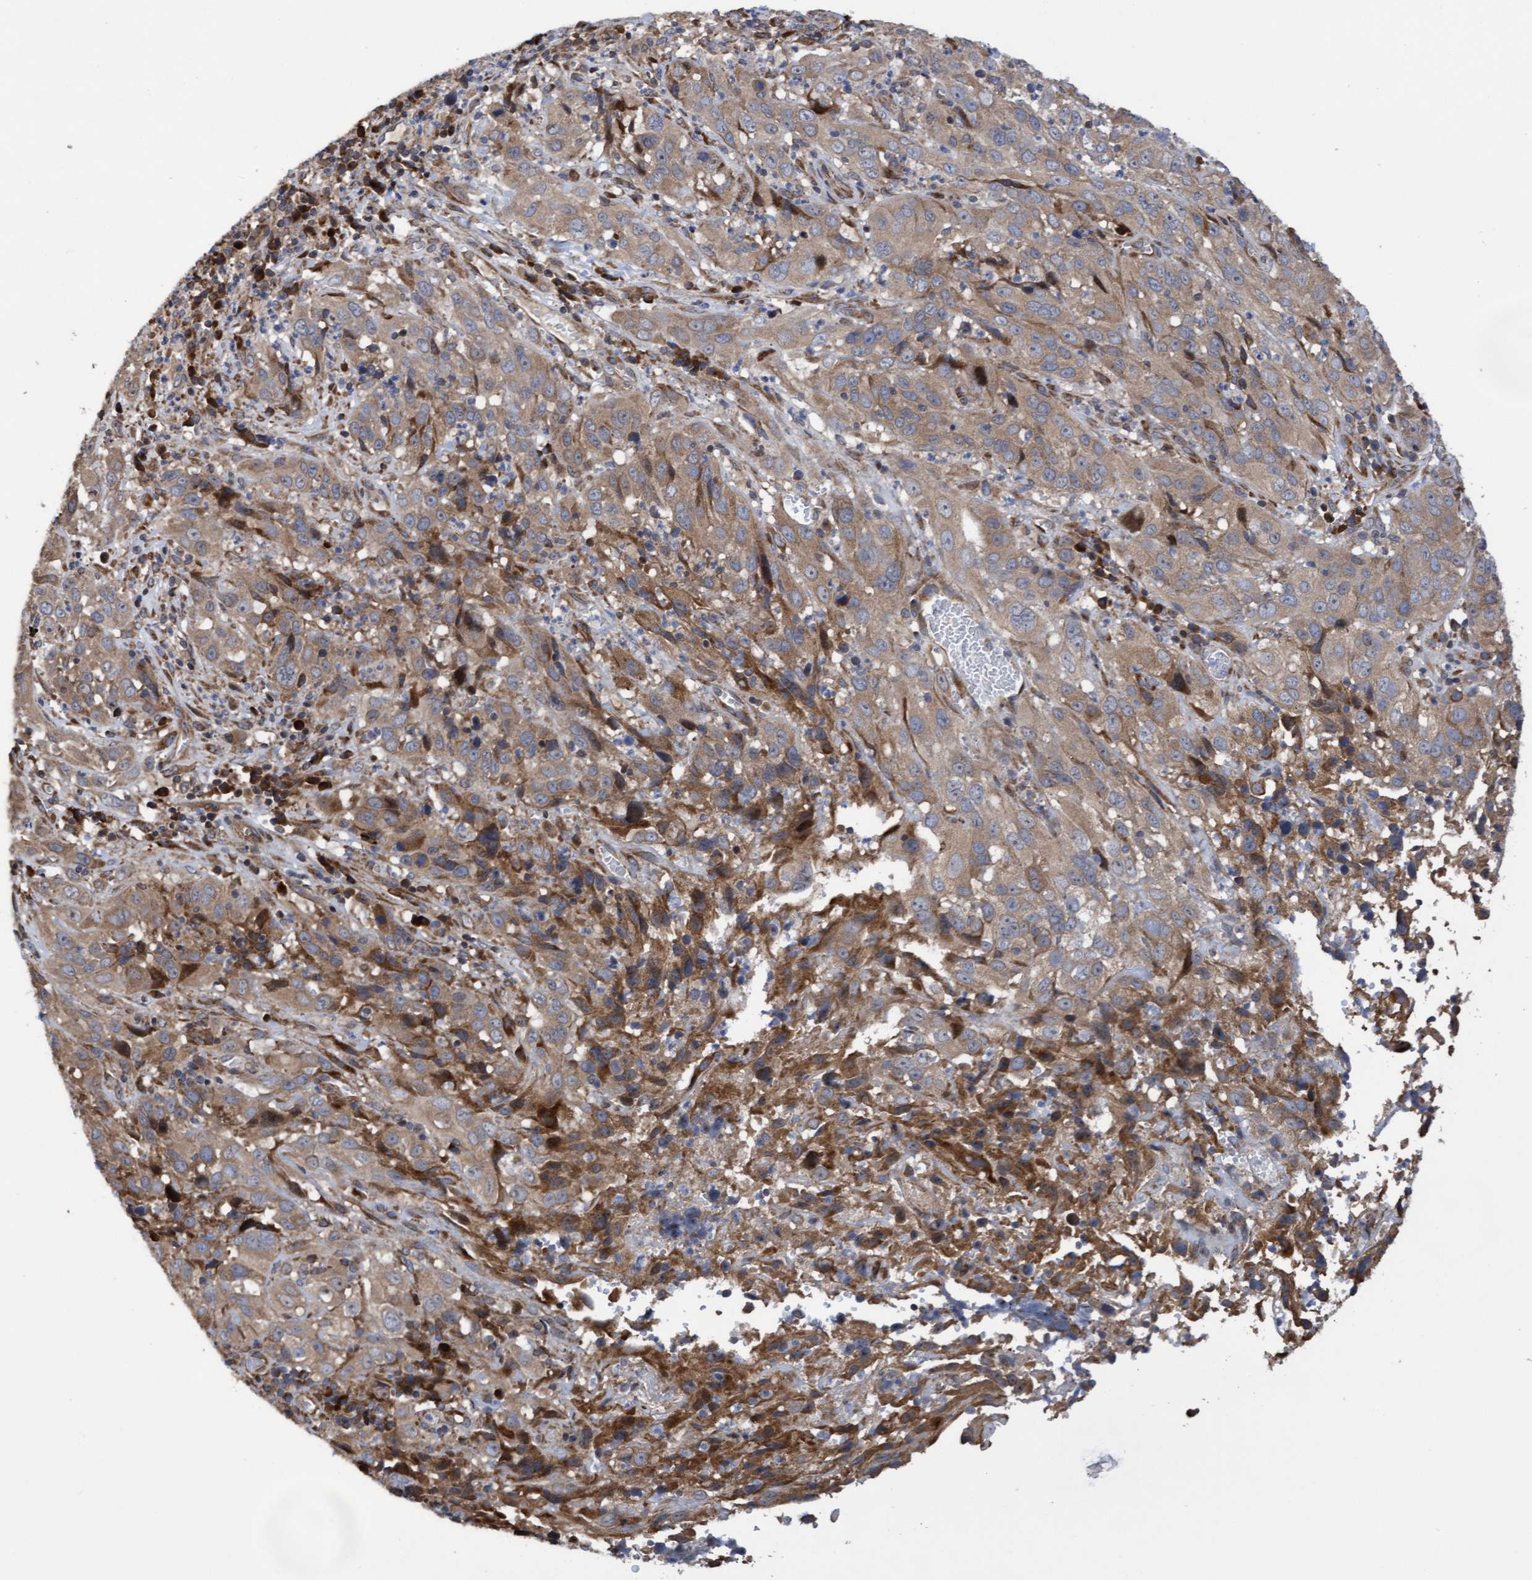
{"staining": {"intensity": "moderate", "quantity": ">75%", "location": "cytoplasmic/membranous"}, "tissue": "cervical cancer", "cell_type": "Tumor cells", "image_type": "cancer", "snomed": [{"axis": "morphology", "description": "Squamous cell carcinoma, NOS"}, {"axis": "topography", "description": "Cervix"}], "caption": "A high-resolution histopathology image shows IHC staining of squamous cell carcinoma (cervical), which shows moderate cytoplasmic/membranous positivity in approximately >75% of tumor cells.", "gene": "ELP5", "patient": {"sex": "female", "age": 32}}